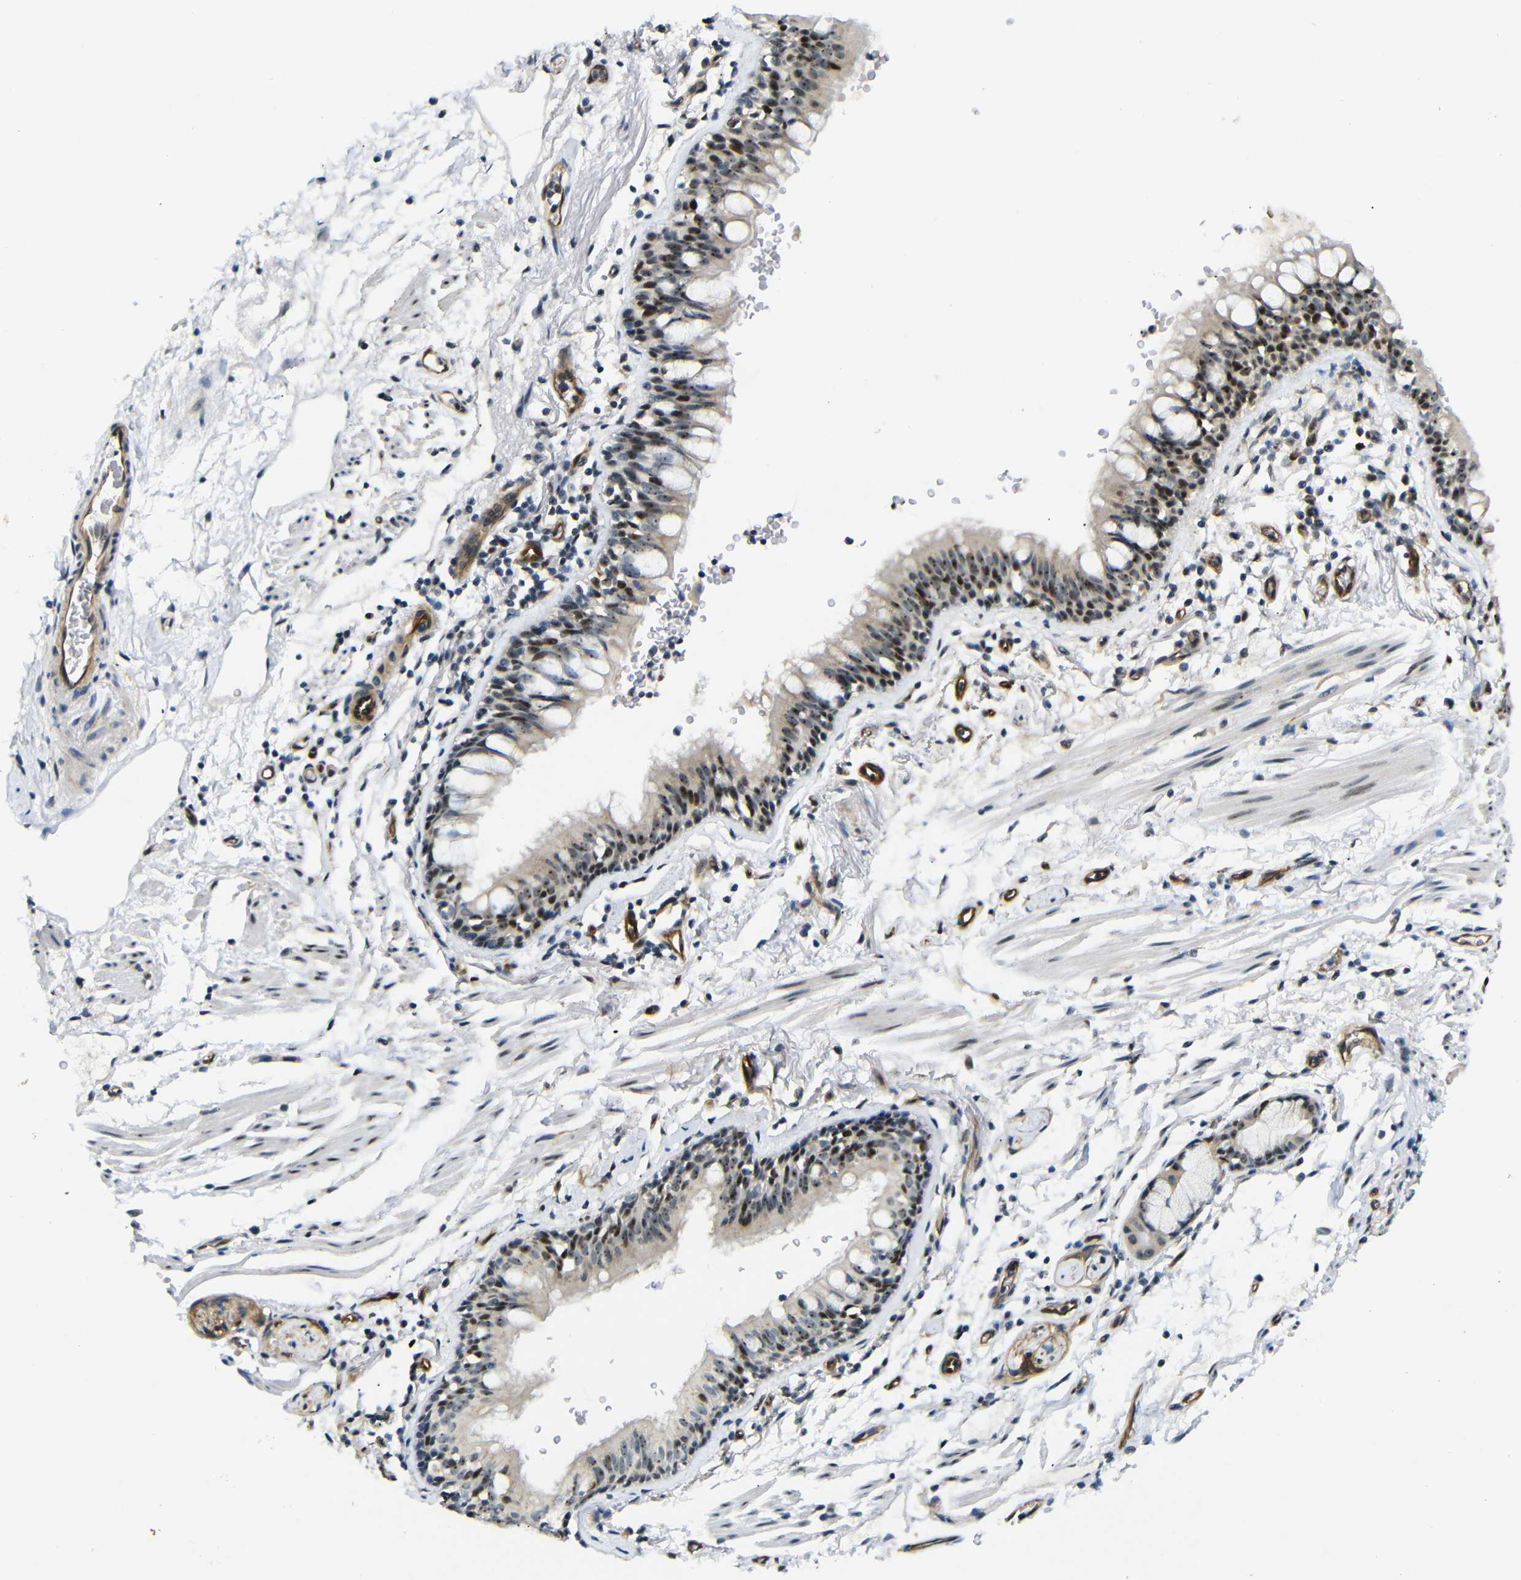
{"staining": {"intensity": "strong", "quantity": "25%-75%", "location": "nuclear"}, "tissue": "bronchus", "cell_type": "Respiratory epithelial cells", "image_type": "normal", "snomed": [{"axis": "morphology", "description": "Normal tissue, NOS"}, {"axis": "morphology", "description": "Inflammation, NOS"}, {"axis": "topography", "description": "Cartilage tissue"}, {"axis": "topography", "description": "Bronchus"}], "caption": "Respiratory epithelial cells exhibit strong nuclear positivity in about 25%-75% of cells in benign bronchus.", "gene": "PARN", "patient": {"sex": "male", "age": 77}}